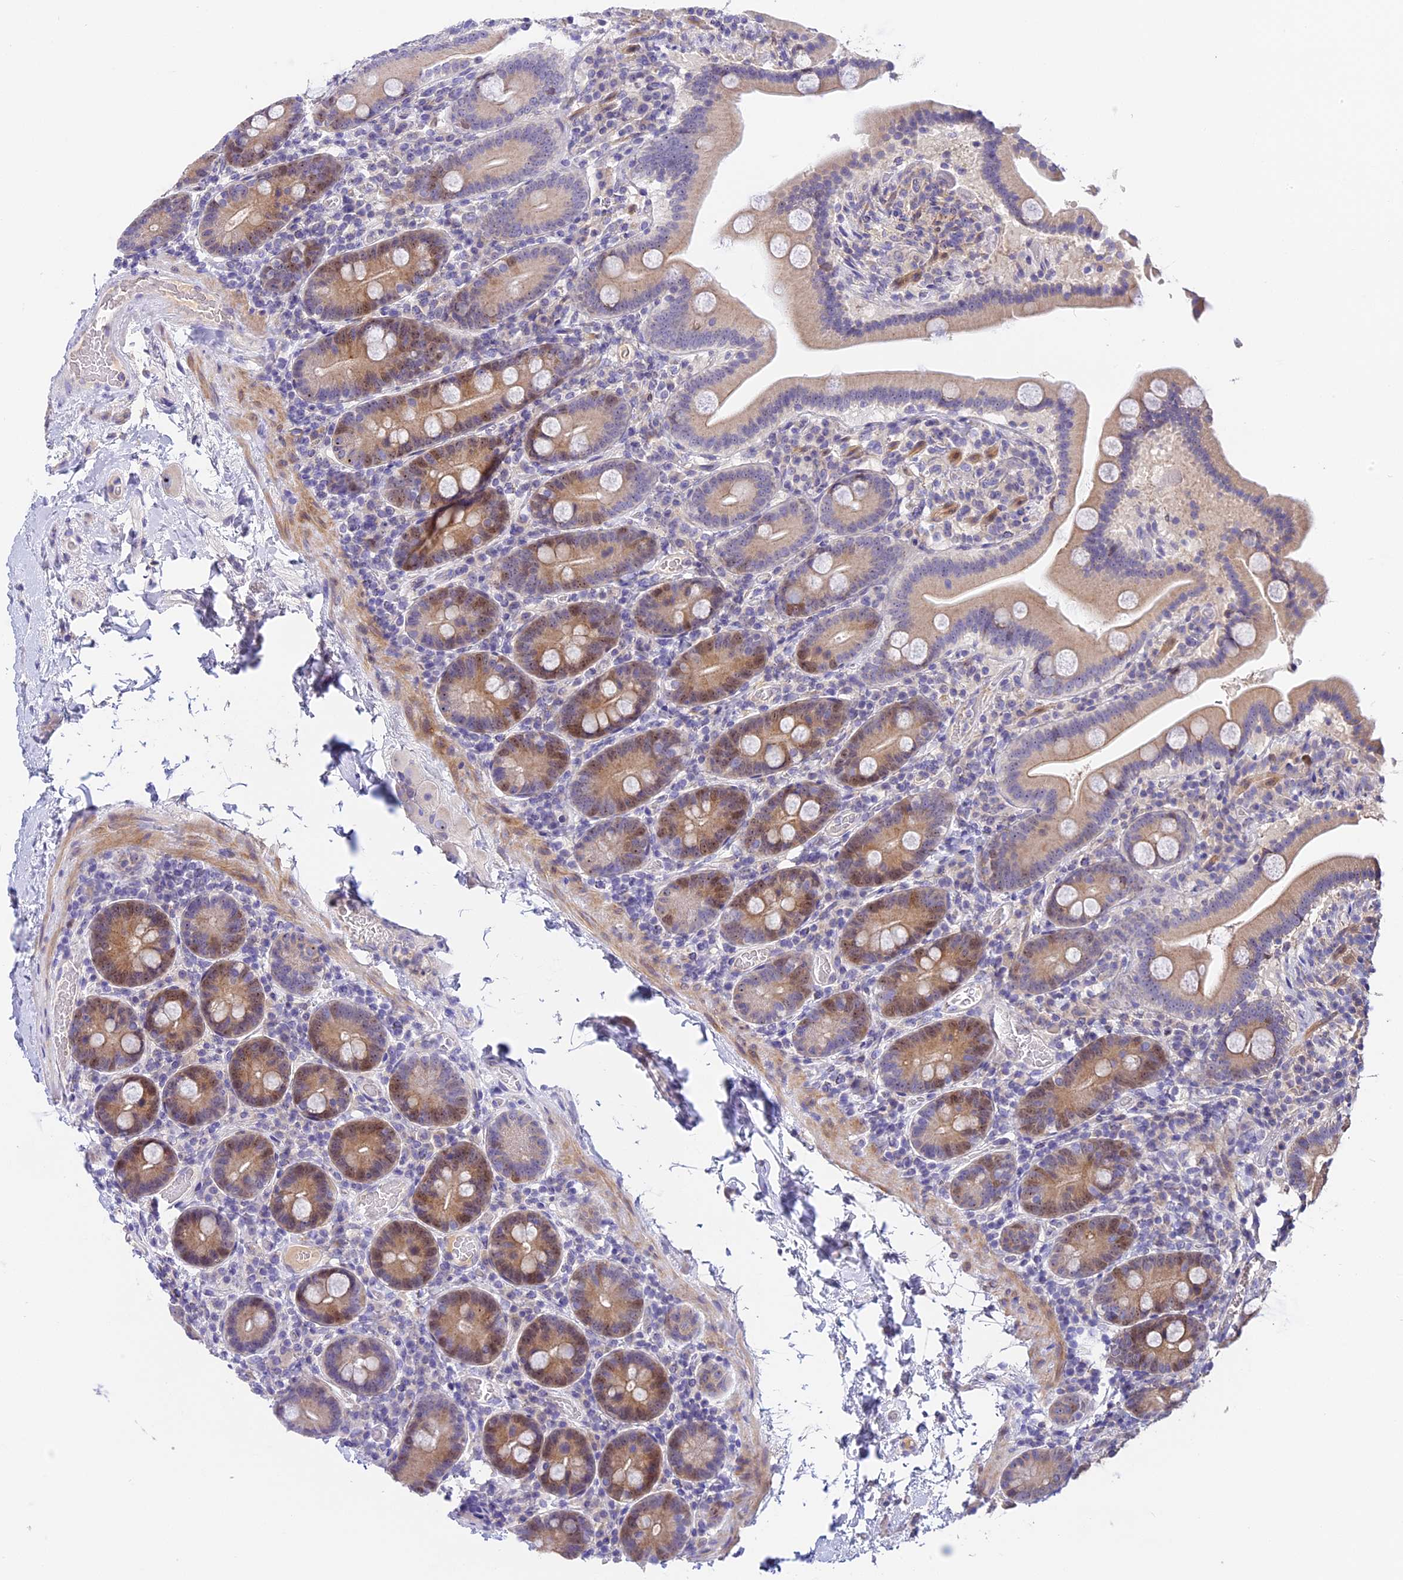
{"staining": {"intensity": "moderate", "quantity": "<25%", "location": "cytoplasmic/membranous,nuclear"}, "tissue": "duodenum", "cell_type": "Glandular cells", "image_type": "normal", "snomed": [{"axis": "morphology", "description": "Normal tissue, NOS"}, {"axis": "topography", "description": "Duodenum"}], "caption": "Immunohistochemical staining of normal duodenum exhibits moderate cytoplasmic/membranous,nuclear protein positivity in about <25% of glandular cells. (Stains: DAB in brown, nuclei in blue, Microscopy: brightfield microscopy at high magnification).", "gene": "RAD51", "patient": {"sex": "male", "age": 55}}